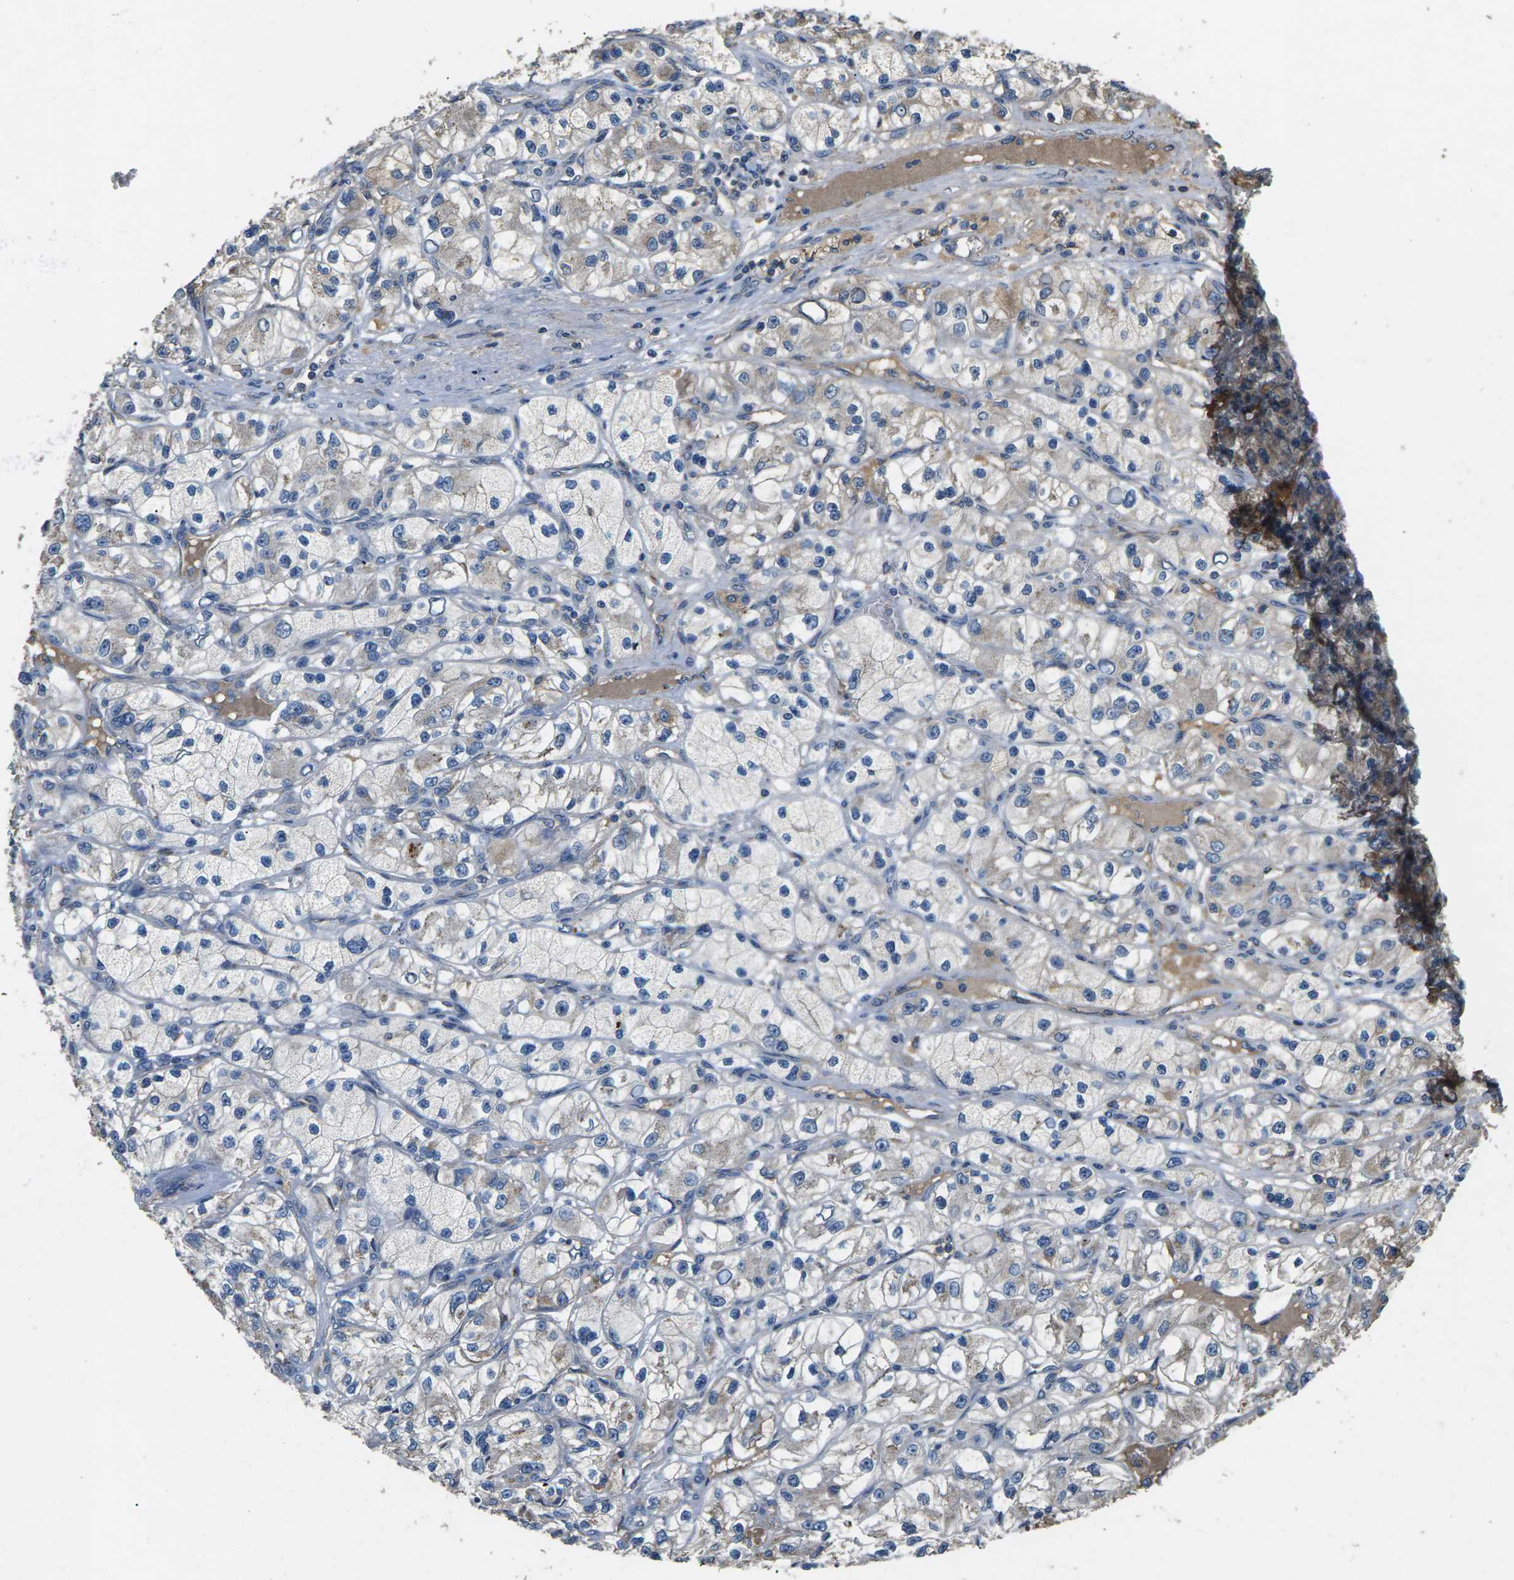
{"staining": {"intensity": "weak", "quantity": "<25%", "location": "cytoplasmic/membranous"}, "tissue": "renal cancer", "cell_type": "Tumor cells", "image_type": "cancer", "snomed": [{"axis": "morphology", "description": "Adenocarcinoma, NOS"}, {"axis": "topography", "description": "Kidney"}], "caption": "A high-resolution micrograph shows immunohistochemistry staining of renal cancer, which displays no significant expression in tumor cells.", "gene": "B4GAT1", "patient": {"sex": "female", "age": 57}}